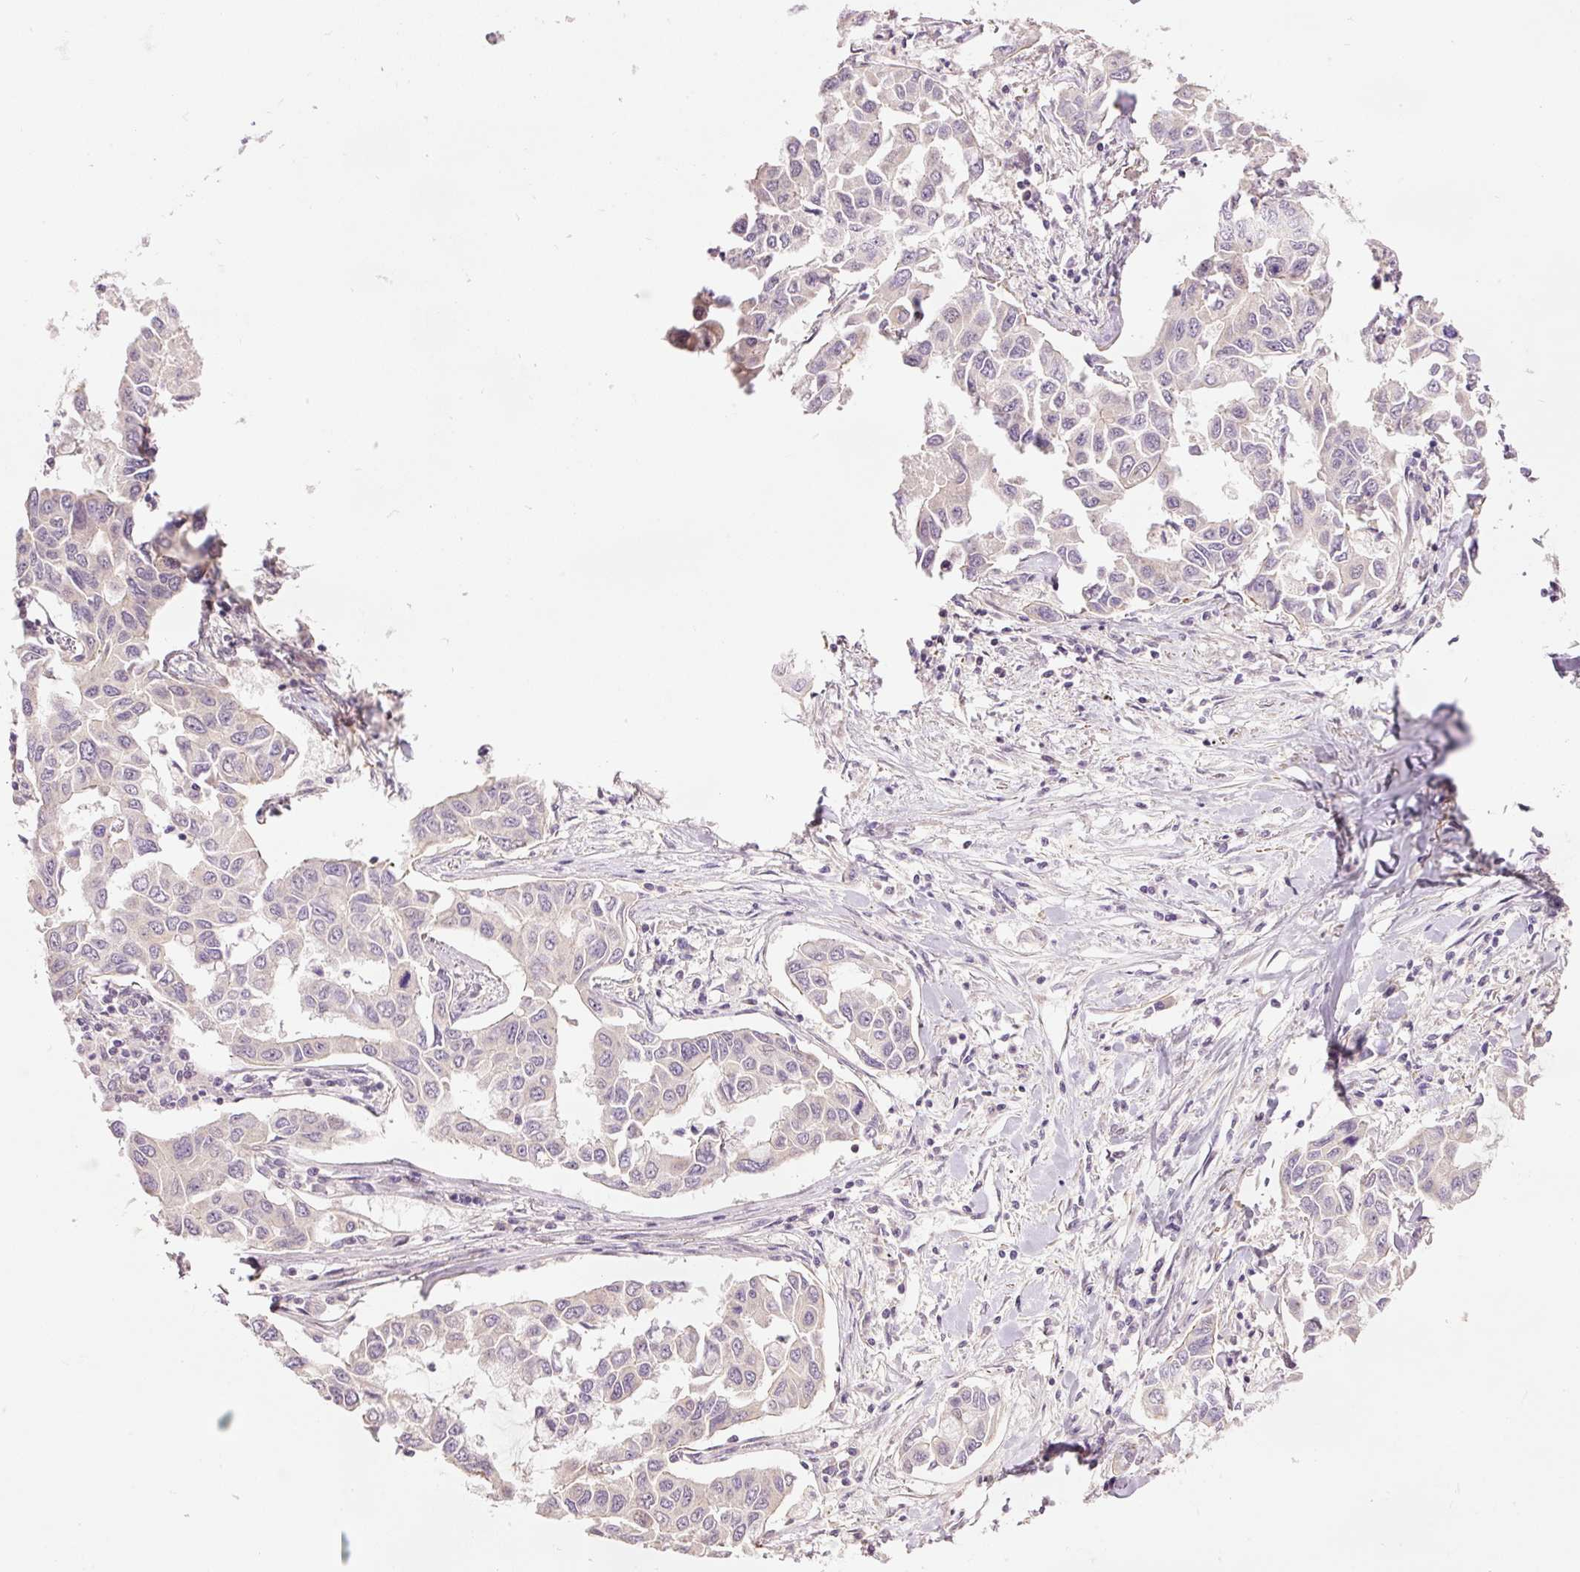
{"staining": {"intensity": "weak", "quantity": "<25%", "location": "cytoplasmic/membranous"}, "tissue": "lung cancer", "cell_type": "Tumor cells", "image_type": "cancer", "snomed": [{"axis": "morphology", "description": "Adenocarcinoma, NOS"}, {"axis": "topography", "description": "Lung"}], "caption": "Immunohistochemical staining of human lung cancer demonstrates no significant expression in tumor cells. (Immunohistochemistry, brightfield microscopy, high magnification).", "gene": "SLC29A3", "patient": {"sex": "male", "age": 64}}